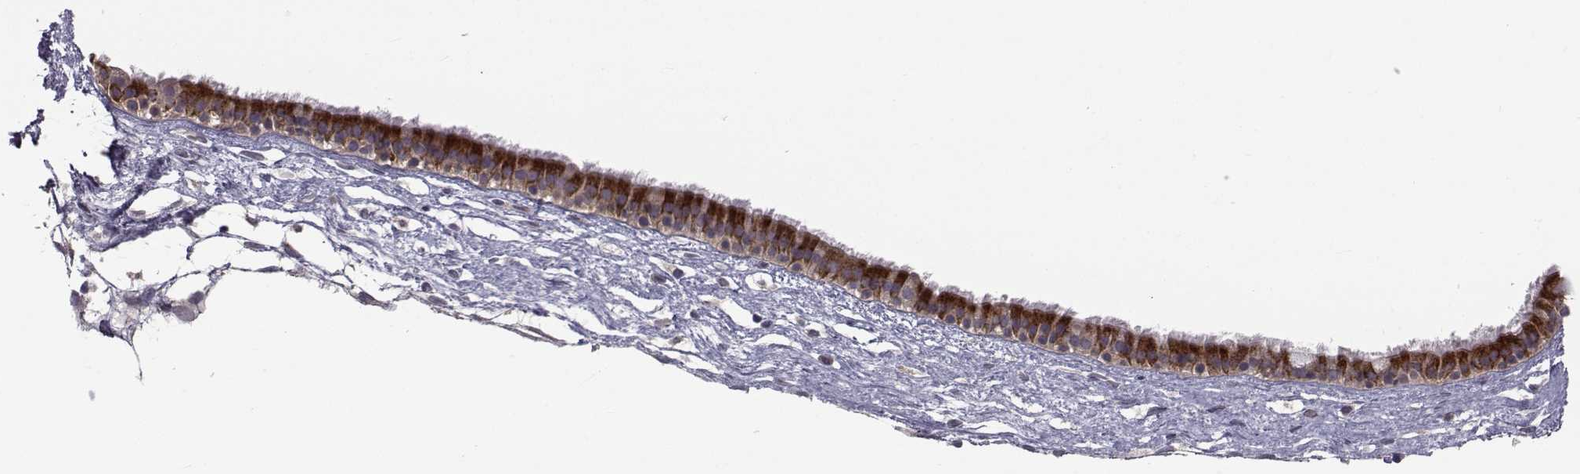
{"staining": {"intensity": "strong", "quantity": "25%-75%", "location": "cytoplasmic/membranous"}, "tissue": "nasopharynx", "cell_type": "Respiratory epithelial cells", "image_type": "normal", "snomed": [{"axis": "morphology", "description": "Normal tissue, NOS"}, {"axis": "topography", "description": "Nasopharynx"}], "caption": "About 25%-75% of respiratory epithelial cells in normal nasopharynx demonstrate strong cytoplasmic/membranous protein staining as visualized by brown immunohistochemical staining.", "gene": "FDXR", "patient": {"sex": "male", "age": 24}}